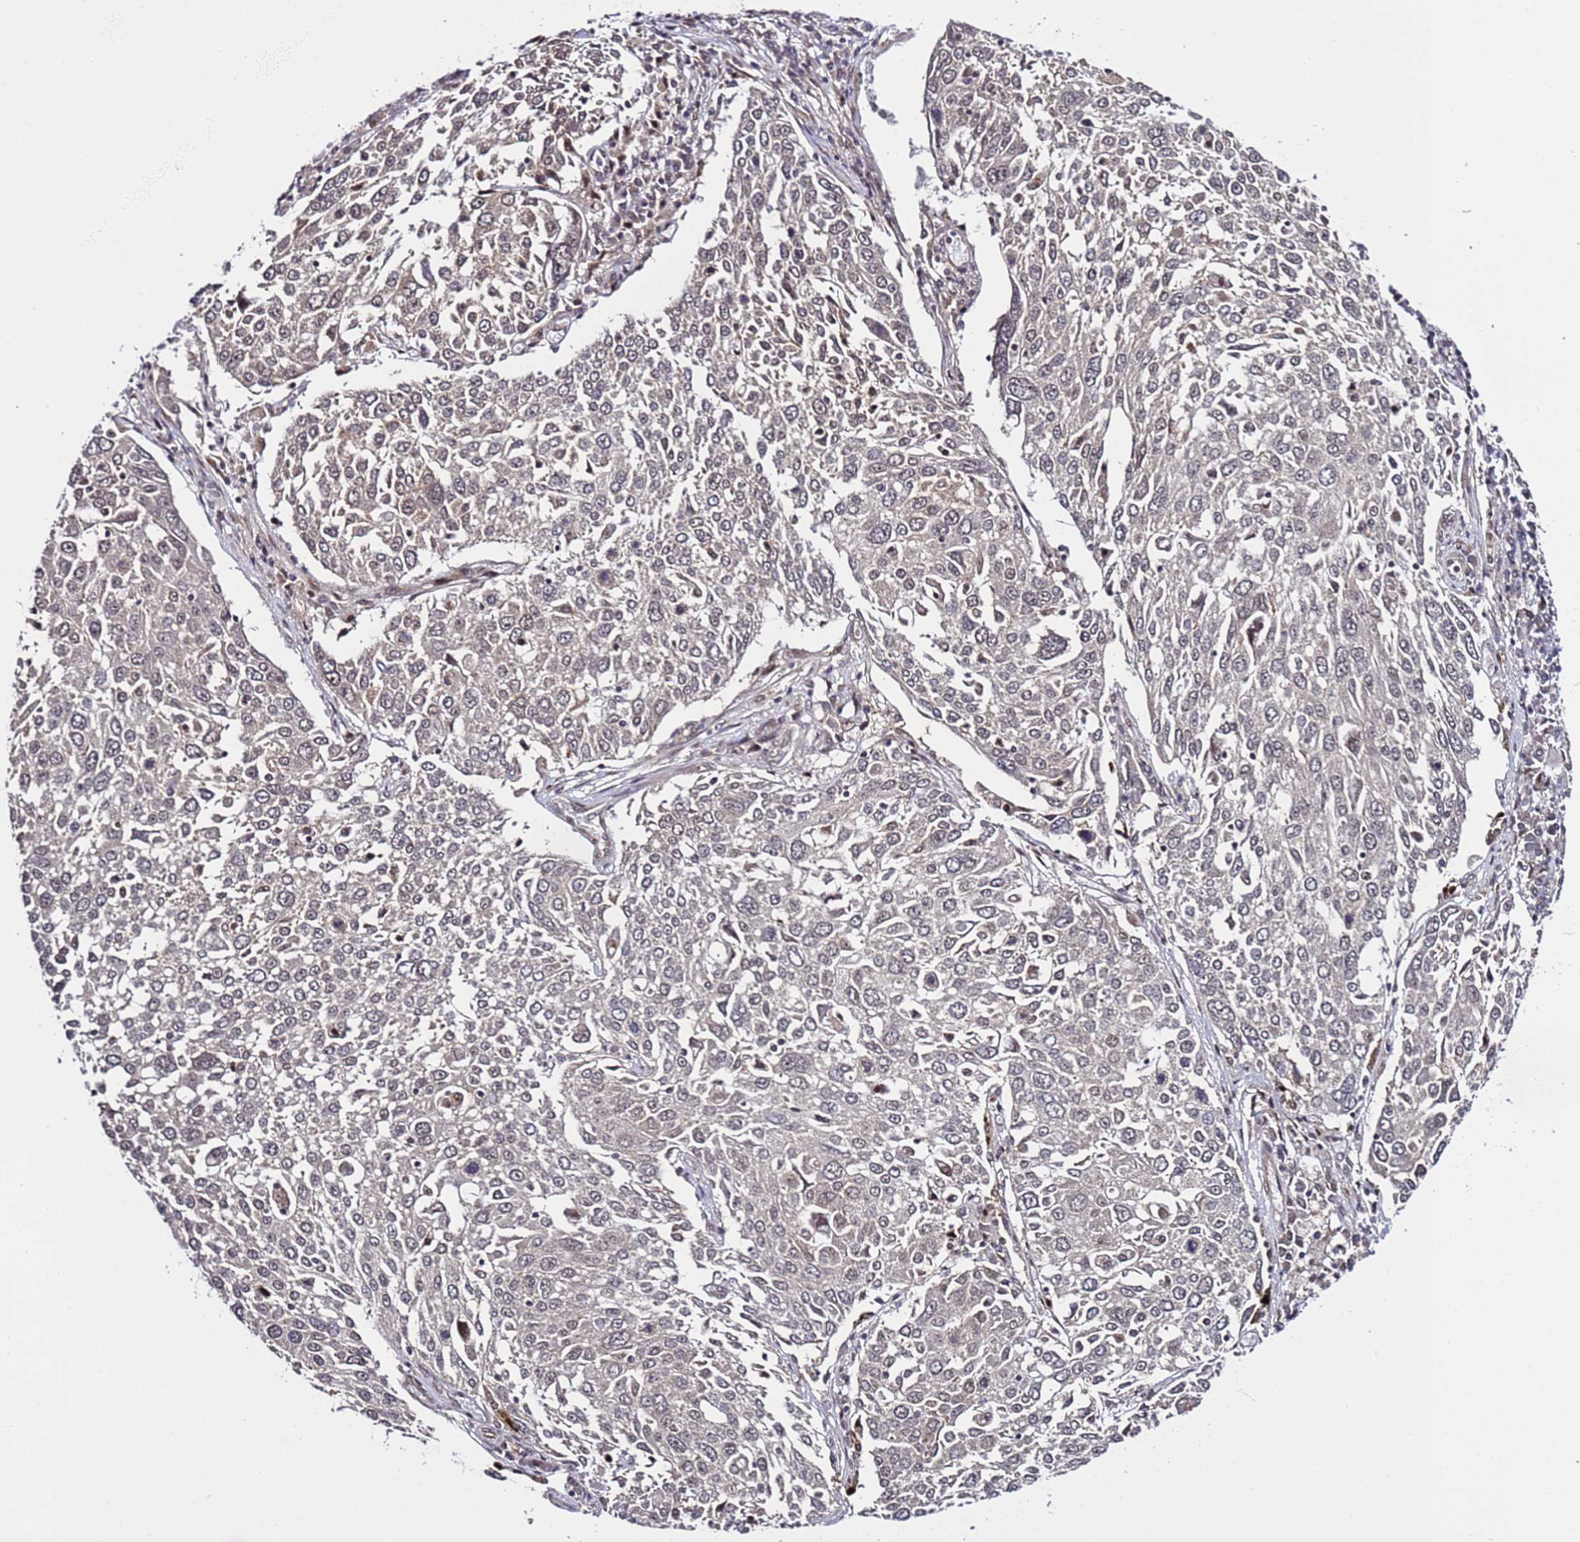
{"staining": {"intensity": "weak", "quantity": "<25%", "location": "nuclear"}, "tissue": "lung cancer", "cell_type": "Tumor cells", "image_type": "cancer", "snomed": [{"axis": "morphology", "description": "Squamous cell carcinoma, NOS"}, {"axis": "topography", "description": "Lung"}], "caption": "Image shows no significant protein positivity in tumor cells of lung squamous cell carcinoma.", "gene": "POLR2D", "patient": {"sex": "male", "age": 65}}